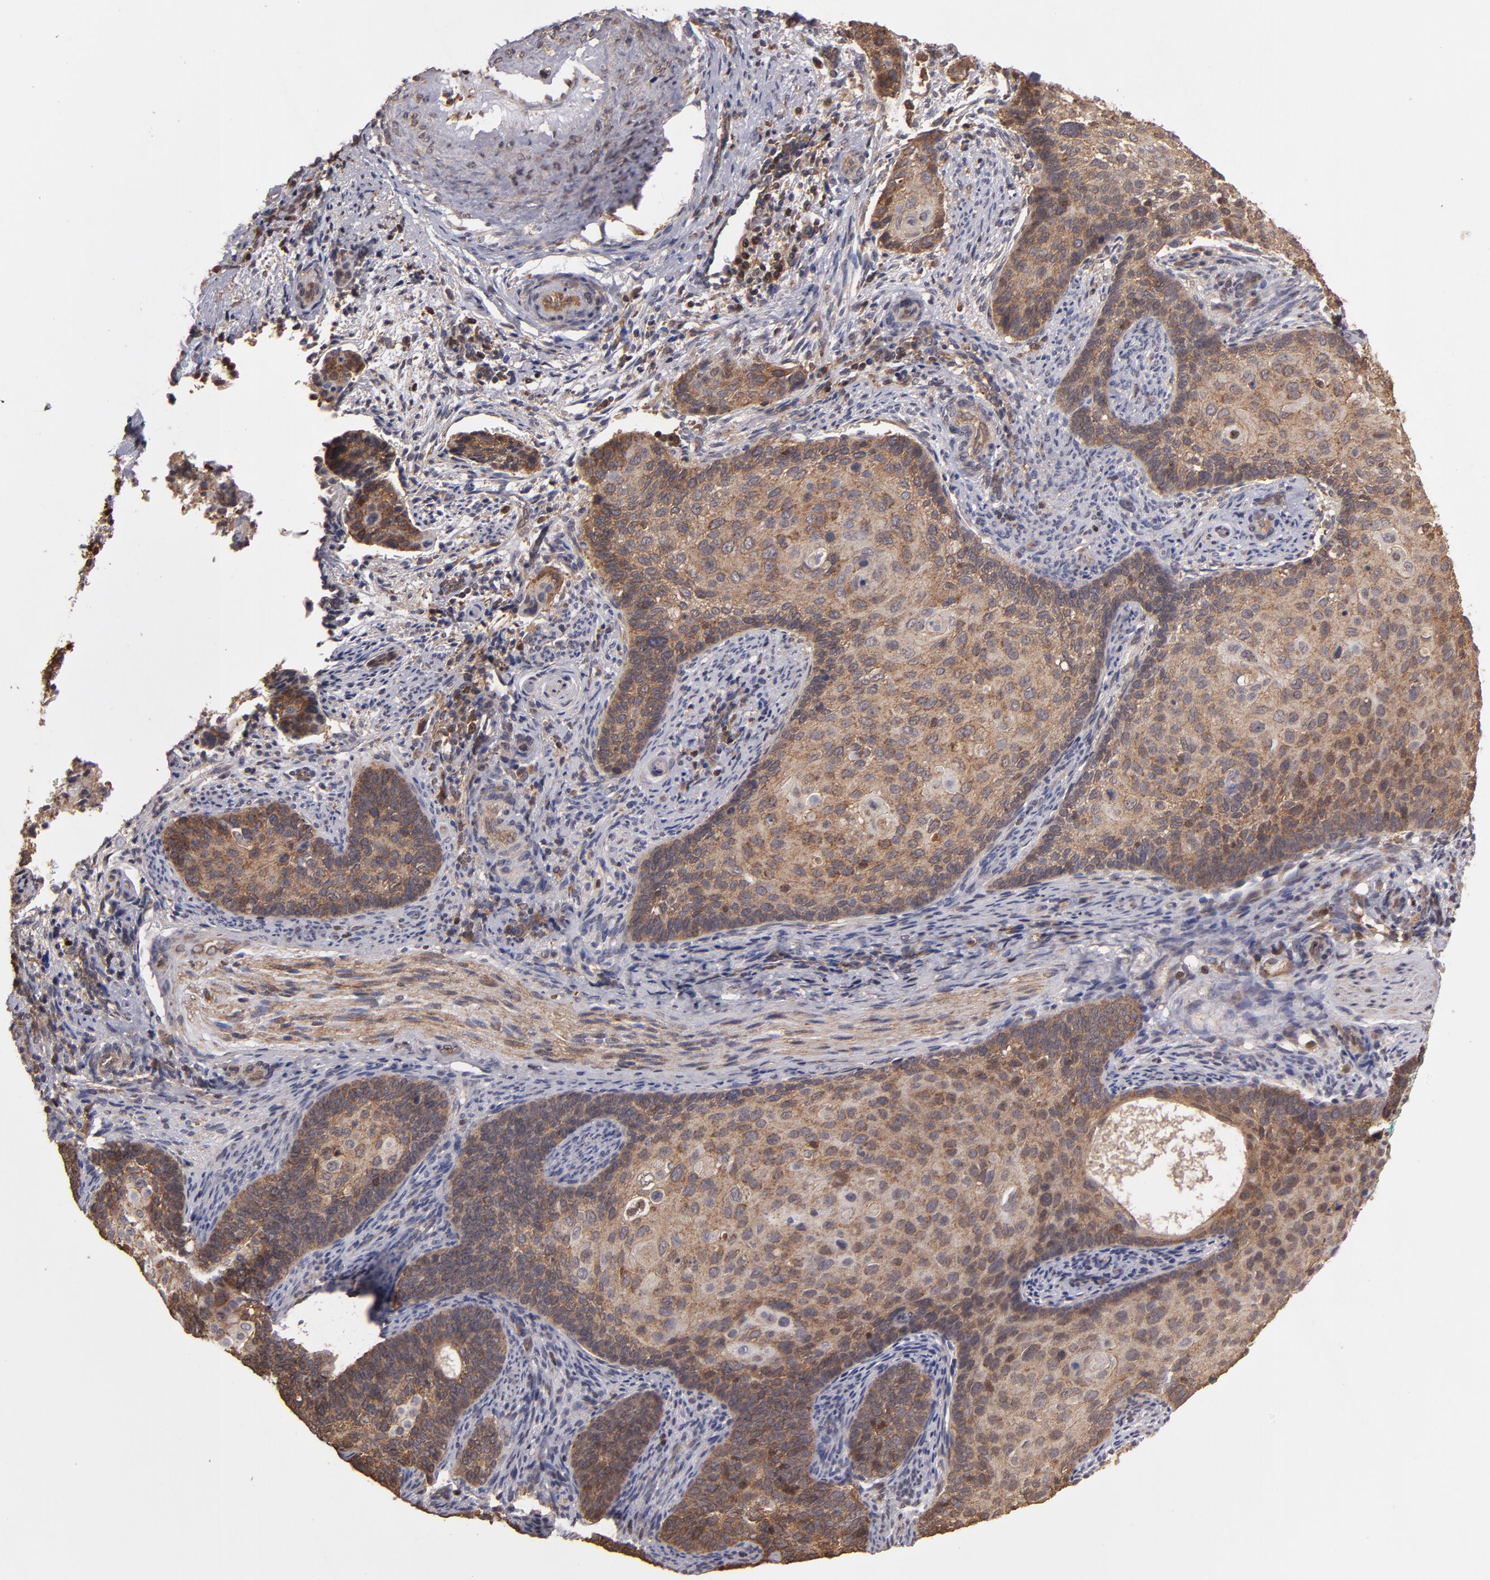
{"staining": {"intensity": "moderate", "quantity": ">75%", "location": "cytoplasmic/membranous"}, "tissue": "cervical cancer", "cell_type": "Tumor cells", "image_type": "cancer", "snomed": [{"axis": "morphology", "description": "Squamous cell carcinoma, NOS"}, {"axis": "topography", "description": "Cervix"}], "caption": "Tumor cells reveal medium levels of moderate cytoplasmic/membranous staining in about >75% of cells in cervical cancer.", "gene": "RPS6KA6", "patient": {"sex": "female", "age": 33}}